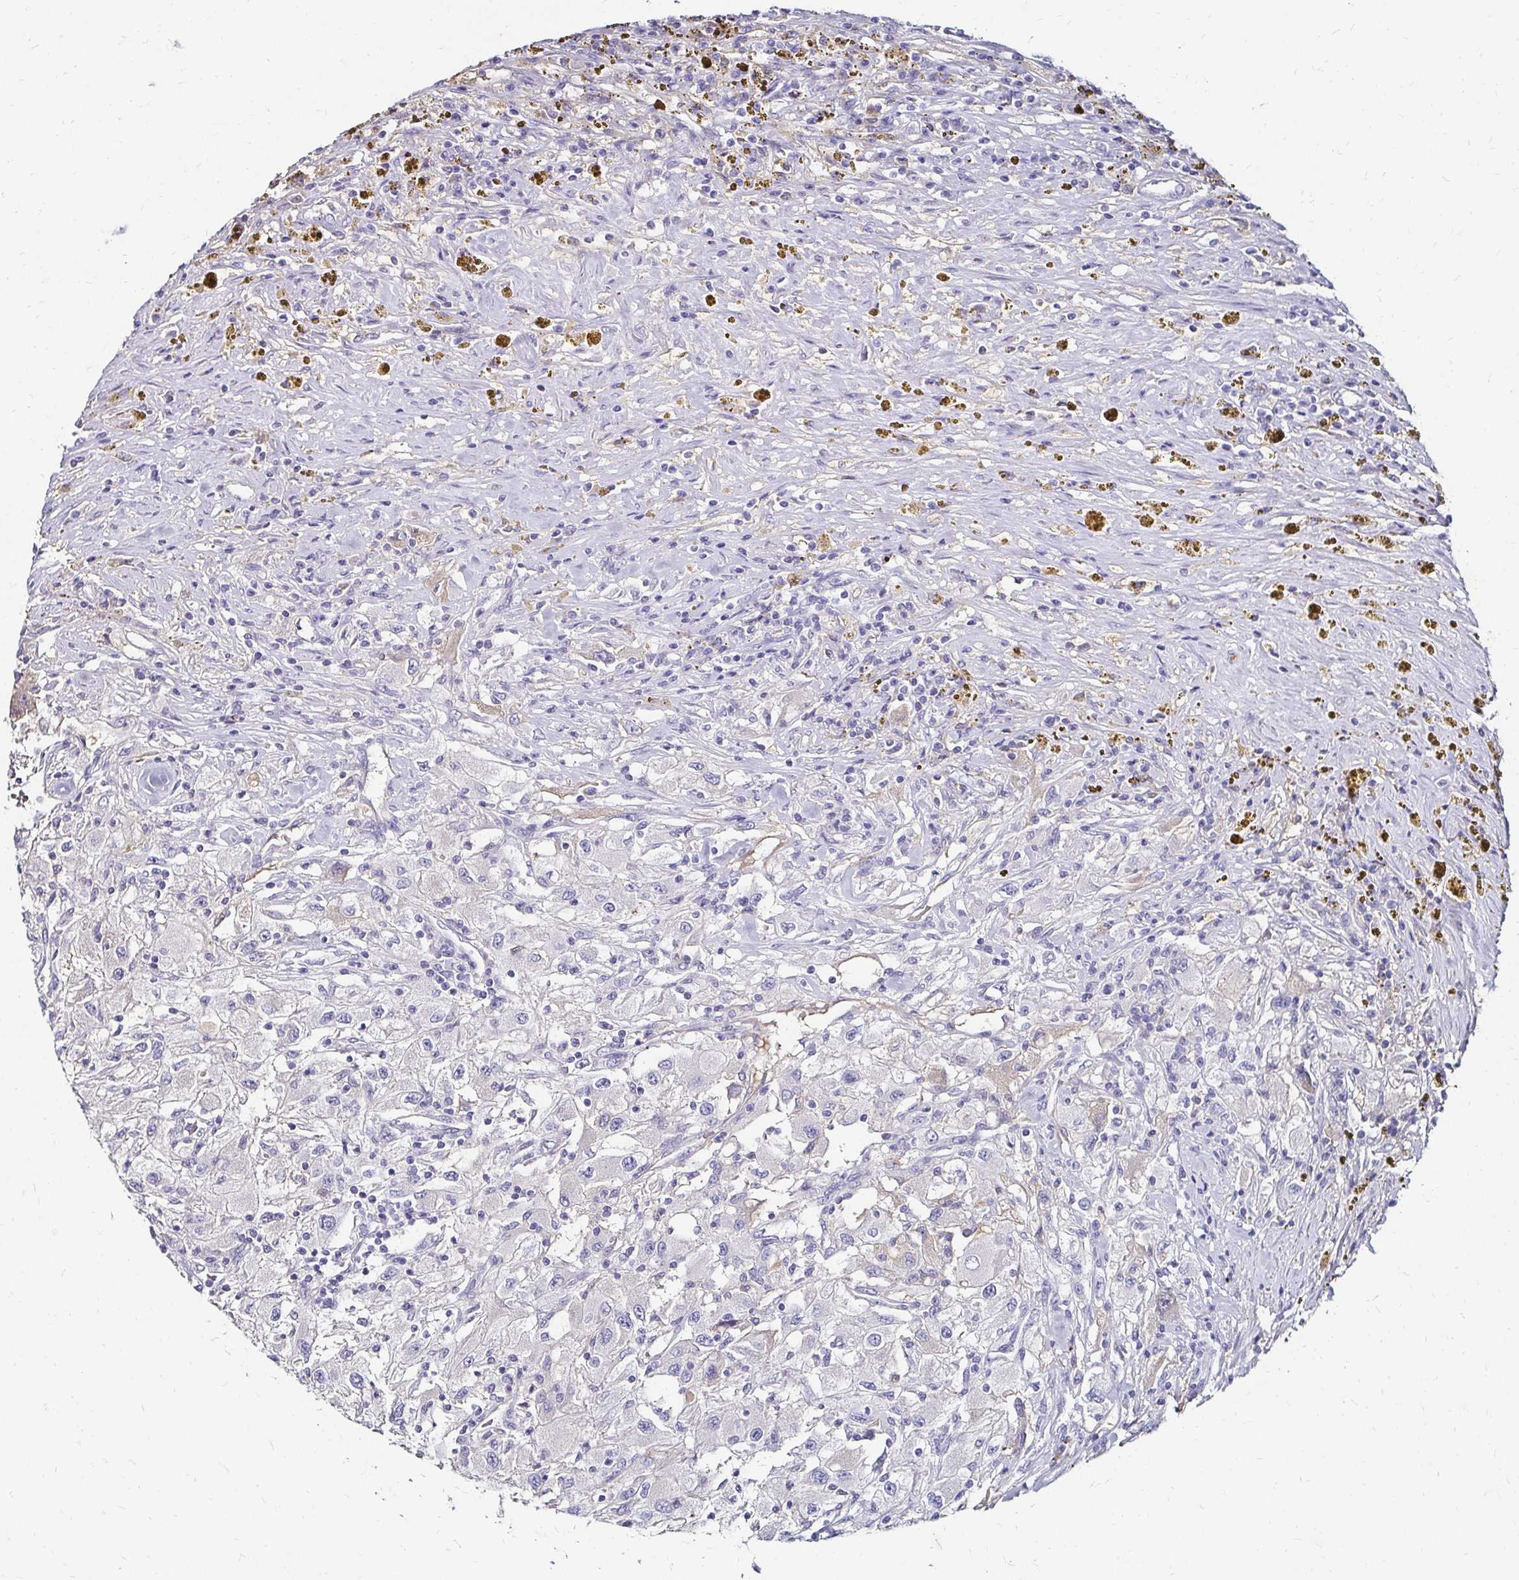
{"staining": {"intensity": "negative", "quantity": "none", "location": "none"}, "tissue": "renal cancer", "cell_type": "Tumor cells", "image_type": "cancer", "snomed": [{"axis": "morphology", "description": "Adenocarcinoma, NOS"}, {"axis": "topography", "description": "Kidney"}], "caption": "Immunohistochemistry histopathology image of human renal cancer (adenocarcinoma) stained for a protein (brown), which shows no expression in tumor cells. Brightfield microscopy of immunohistochemistry (IHC) stained with DAB (3,3'-diaminobenzidine) (brown) and hematoxylin (blue), captured at high magnification.", "gene": "SCG3", "patient": {"sex": "female", "age": 67}}